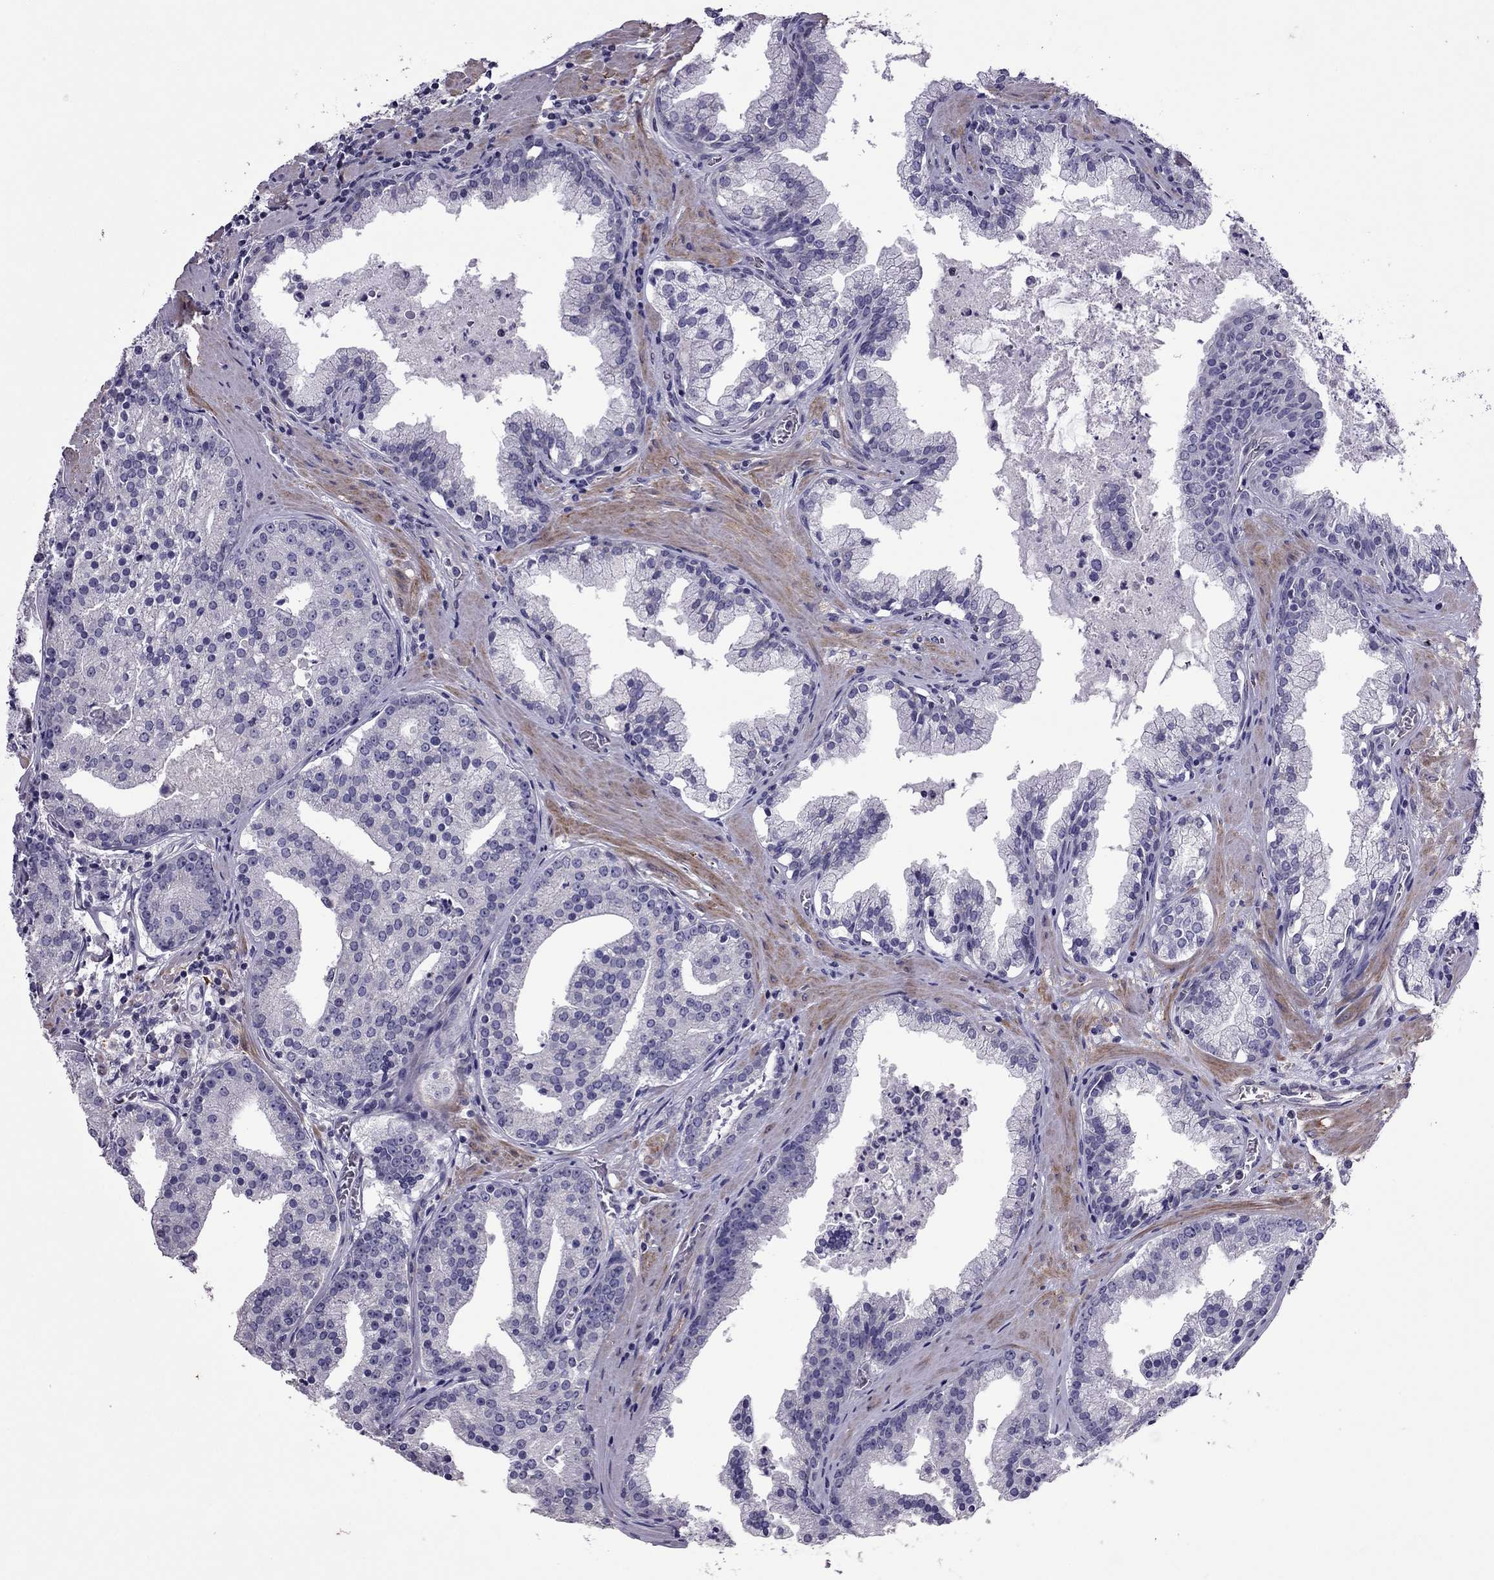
{"staining": {"intensity": "negative", "quantity": "none", "location": "none"}, "tissue": "prostate cancer", "cell_type": "Tumor cells", "image_type": "cancer", "snomed": [{"axis": "morphology", "description": "Adenocarcinoma, NOS"}, {"axis": "topography", "description": "Prostate and seminal vesicle, NOS"}, {"axis": "topography", "description": "Prostate"}], "caption": "Tumor cells are negative for protein expression in human adenocarcinoma (prostate). (Brightfield microscopy of DAB (3,3'-diaminobenzidine) immunohistochemistry at high magnification).", "gene": "SLC16A8", "patient": {"sex": "male", "age": 44}}